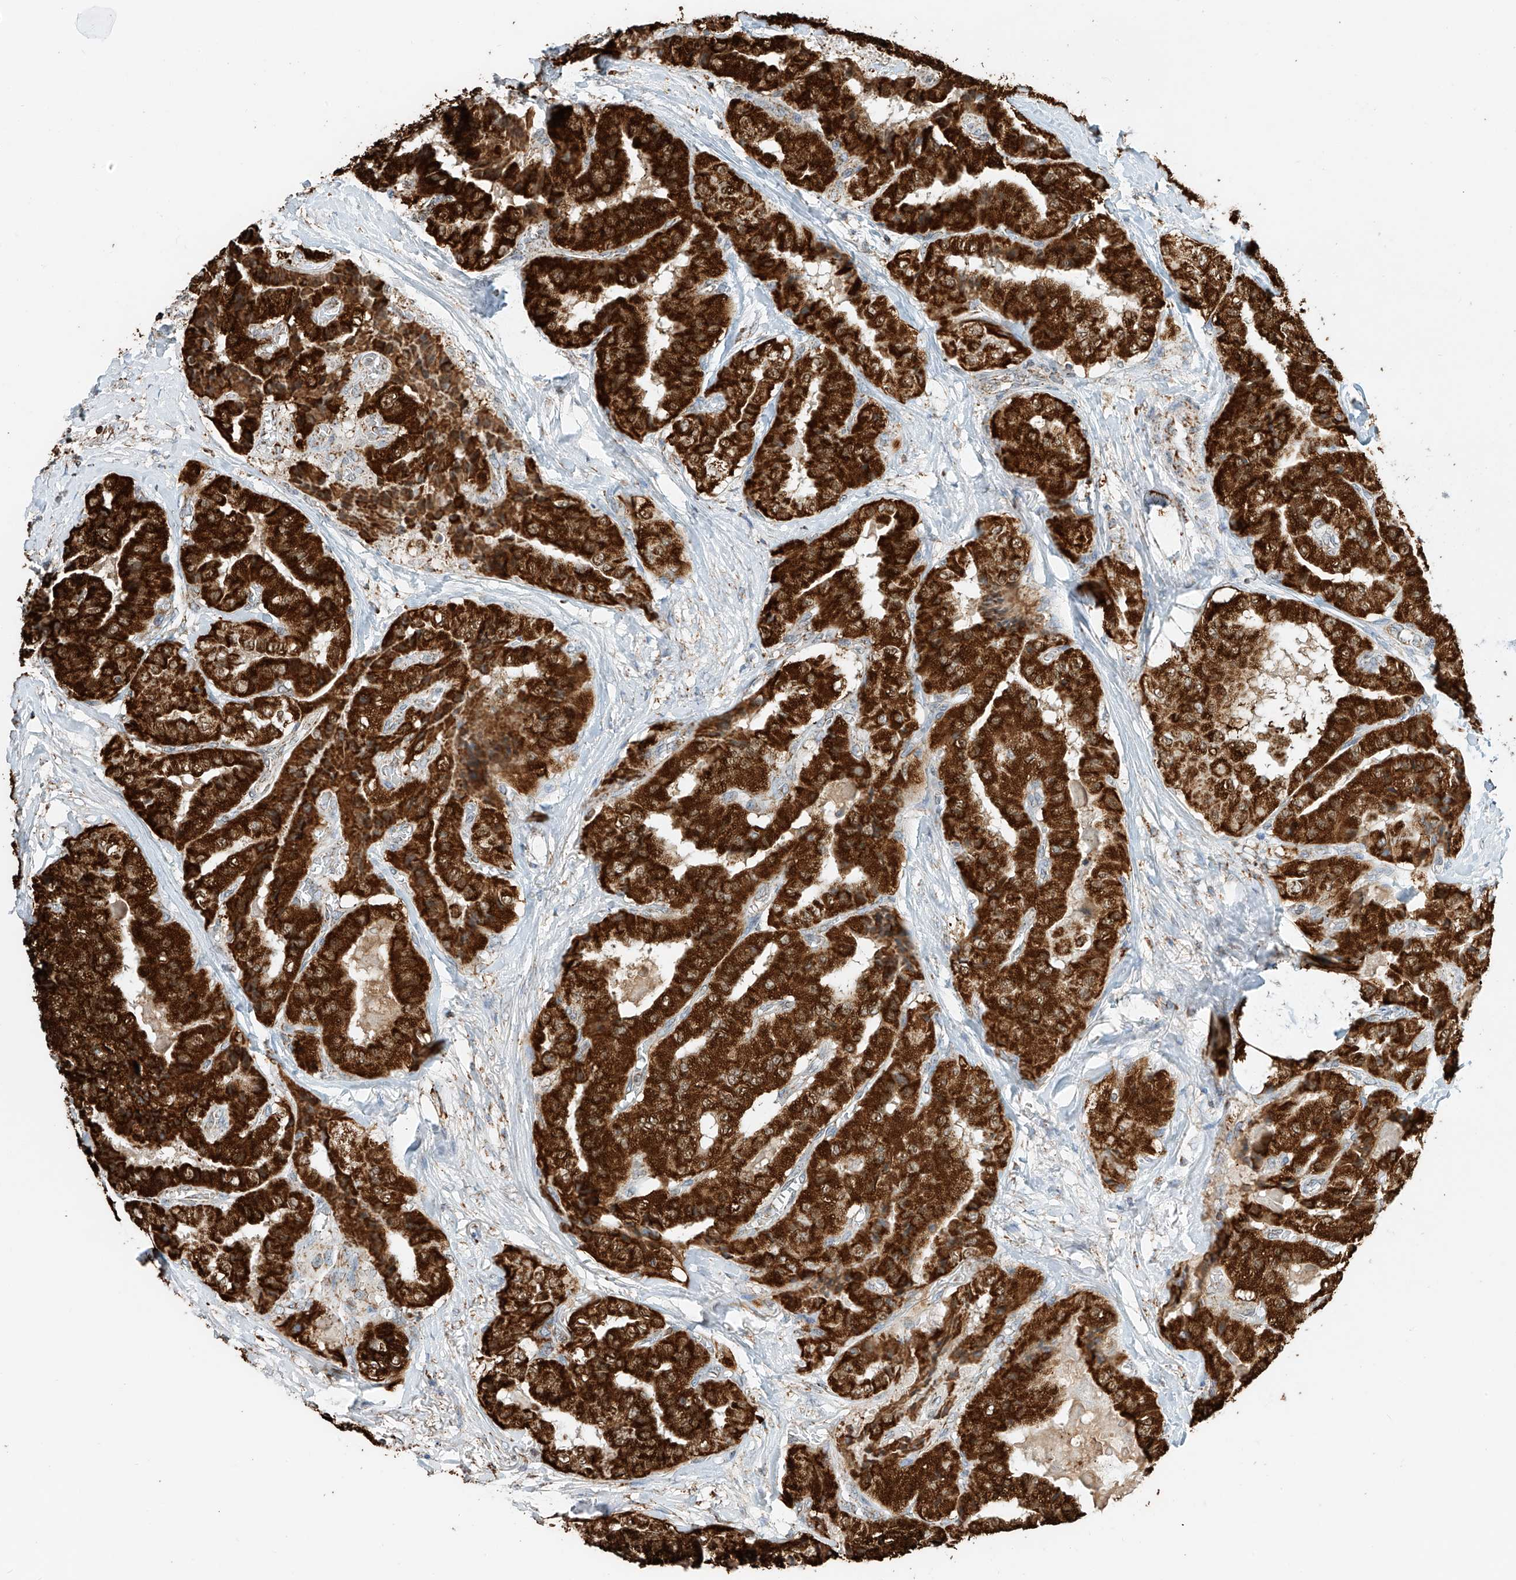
{"staining": {"intensity": "strong", "quantity": ">75%", "location": "cytoplasmic/membranous"}, "tissue": "thyroid cancer", "cell_type": "Tumor cells", "image_type": "cancer", "snomed": [{"axis": "morphology", "description": "Papillary adenocarcinoma, NOS"}, {"axis": "topography", "description": "Thyroid gland"}], "caption": "A micrograph of human thyroid cancer (papillary adenocarcinoma) stained for a protein exhibits strong cytoplasmic/membranous brown staining in tumor cells. (Stains: DAB (3,3'-diaminobenzidine) in brown, nuclei in blue, Microscopy: brightfield microscopy at high magnification).", "gene": "PPA2", "patient": {"sex": "female", "age": 59}}